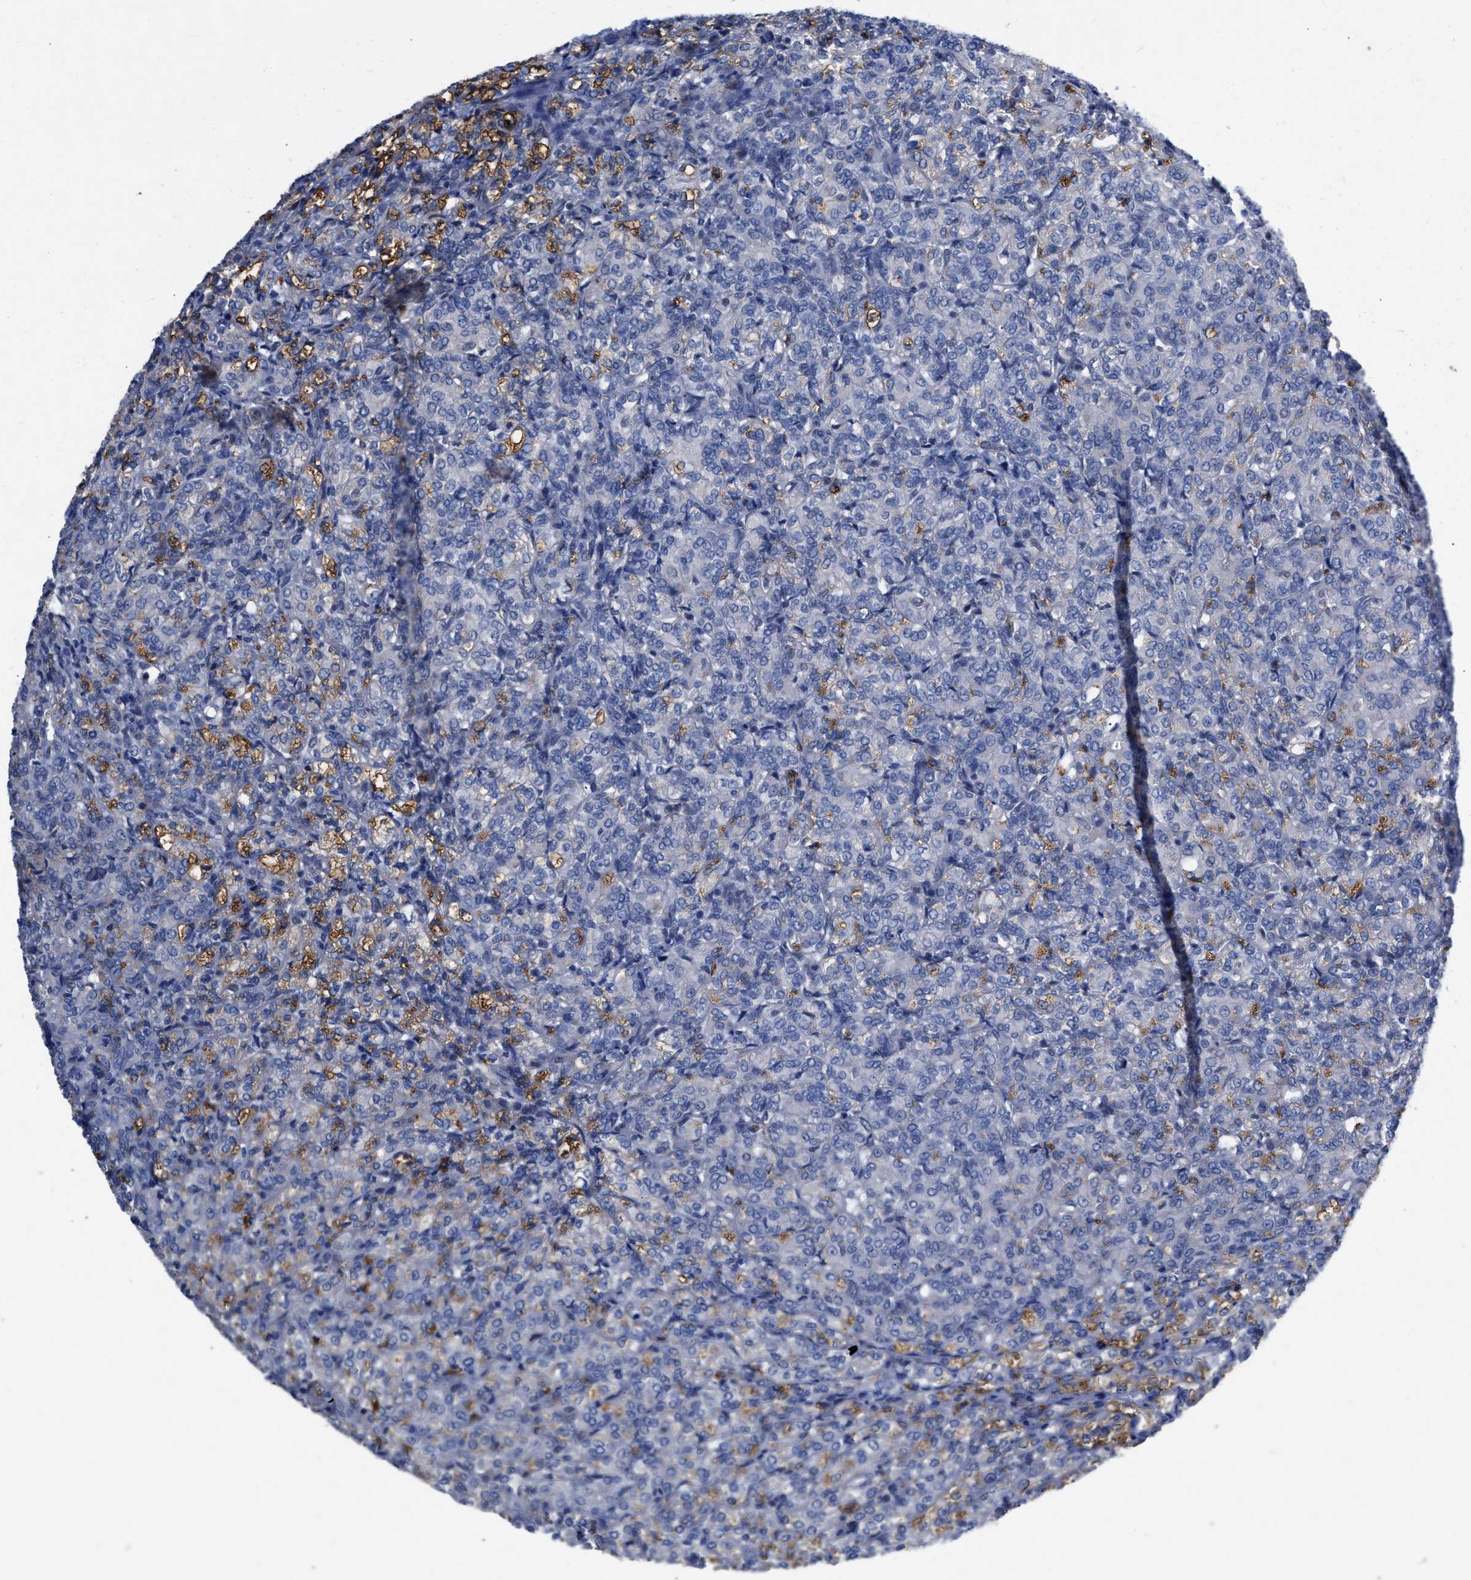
{"staining": {"intensity": "moderate", "quantity": "25%-75%", "location": "cytoplasmic/membranous"}, "tissue": "renal cancer", "cell_type": "Tumor cells", "image_type": "cancer", "snomed": [{"axis": "morphology", "description": "Adenocarcinoma, NOS"}, {"axis": "topography", "description": "Kidney"}], "caption": "Protein analysis of renal adenocarcinoma tissue exhibits moderate cytoplasmic/membranous expression in approximately 25%-75% of tumor cells.", "gene": "TMEM131", "patient": {"sex": "male", "age": 77}}